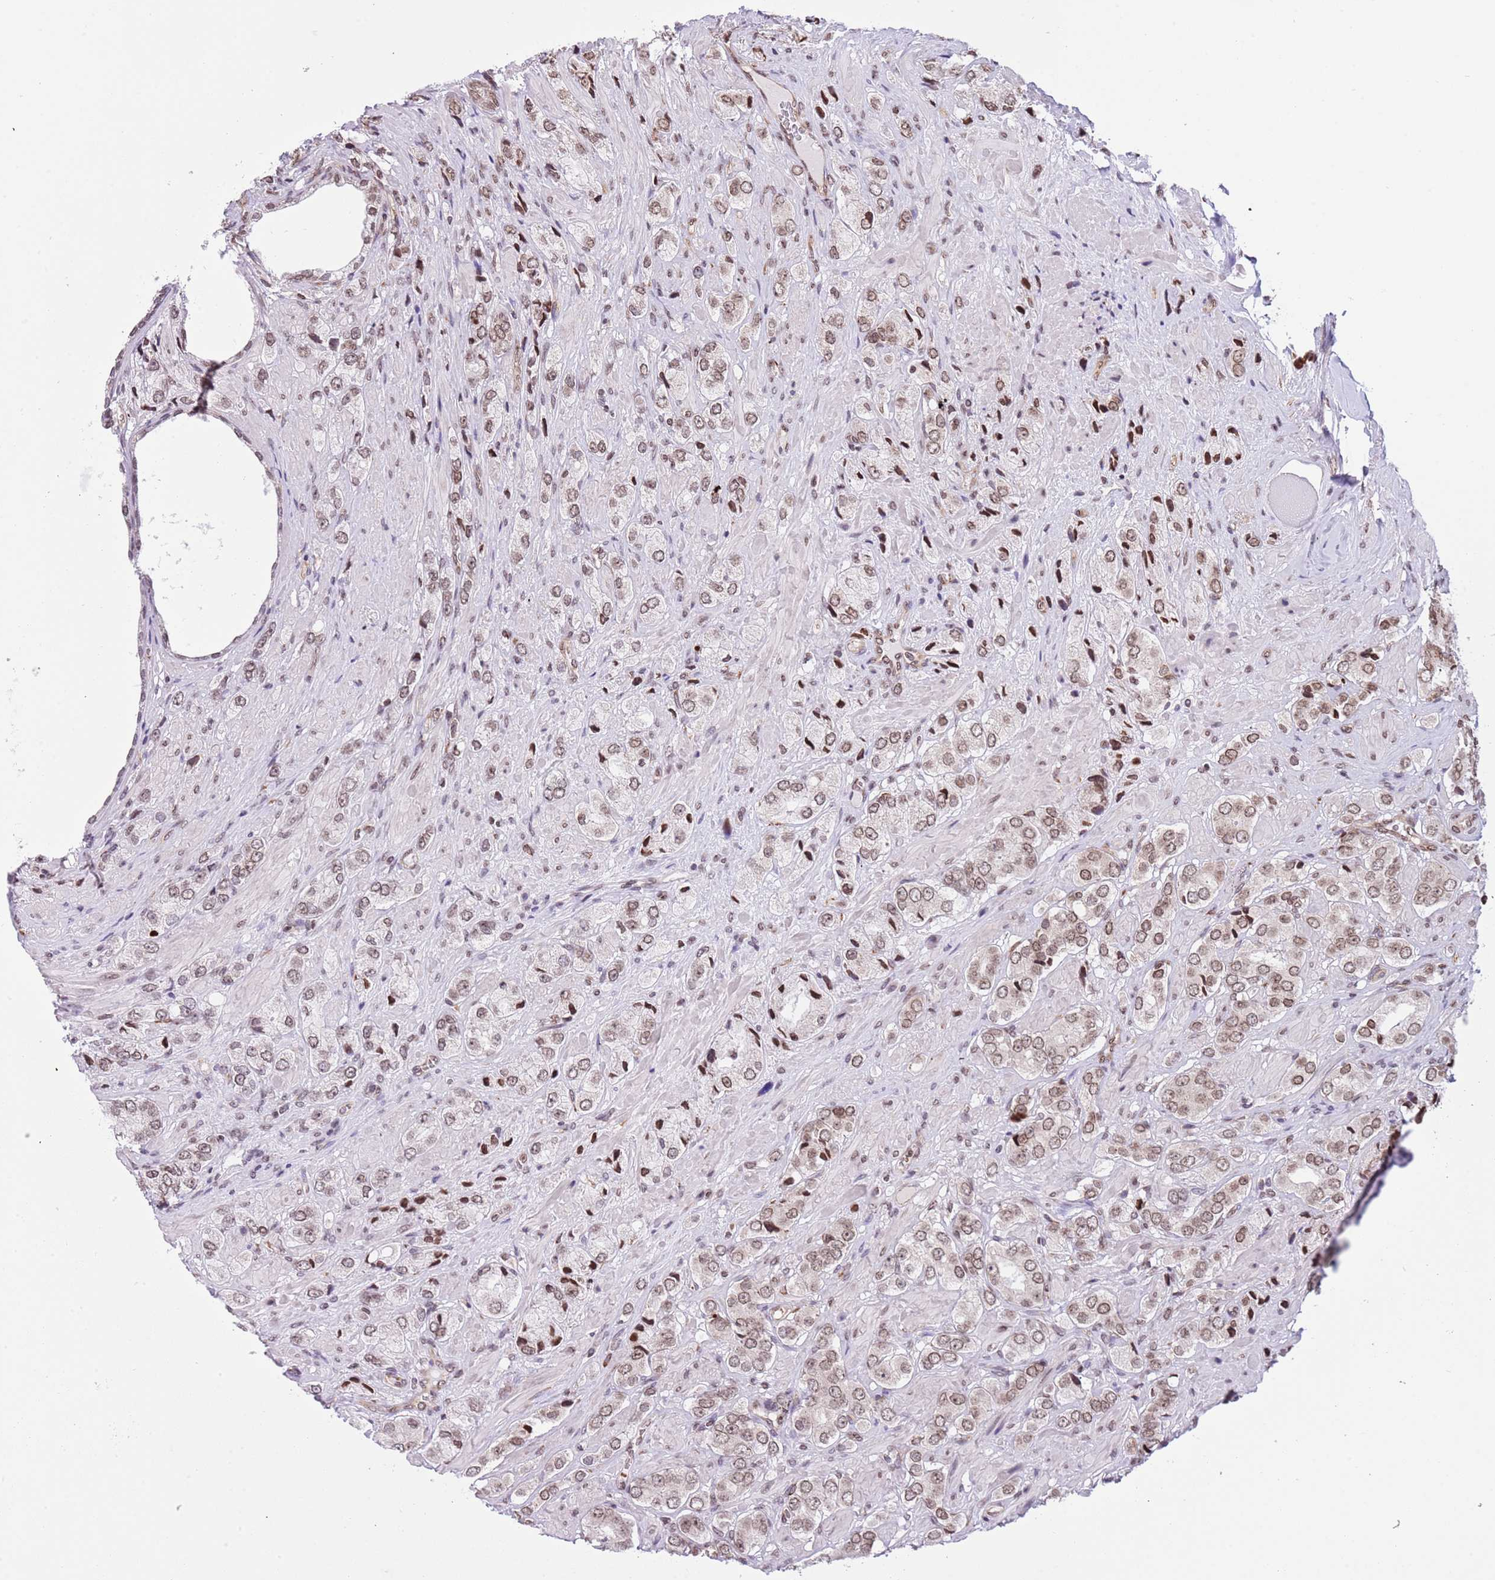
{"staining": {"intensity": "moderate", "quantity": ">75%", "location": "nuclear"}, "tissue": "prostate cancer", "cell_type": "Tumor cells", "image_type": "cancer", "snomed": [{"axis": "morphology", "description": "Adenocarcinoma, High grade"}, {"axis": "topography", "description": "Prostate and seminal vesicle, NOS"}], "caption": "Immunohistochemistry (IHC) of prostate high-grade adenocarcinoma demonstrates medium levels of moderate nuclear expression in about >75% of tumor cells.", "gene": "NRIP1", "patient": {"sex": "male", "age": 64}}